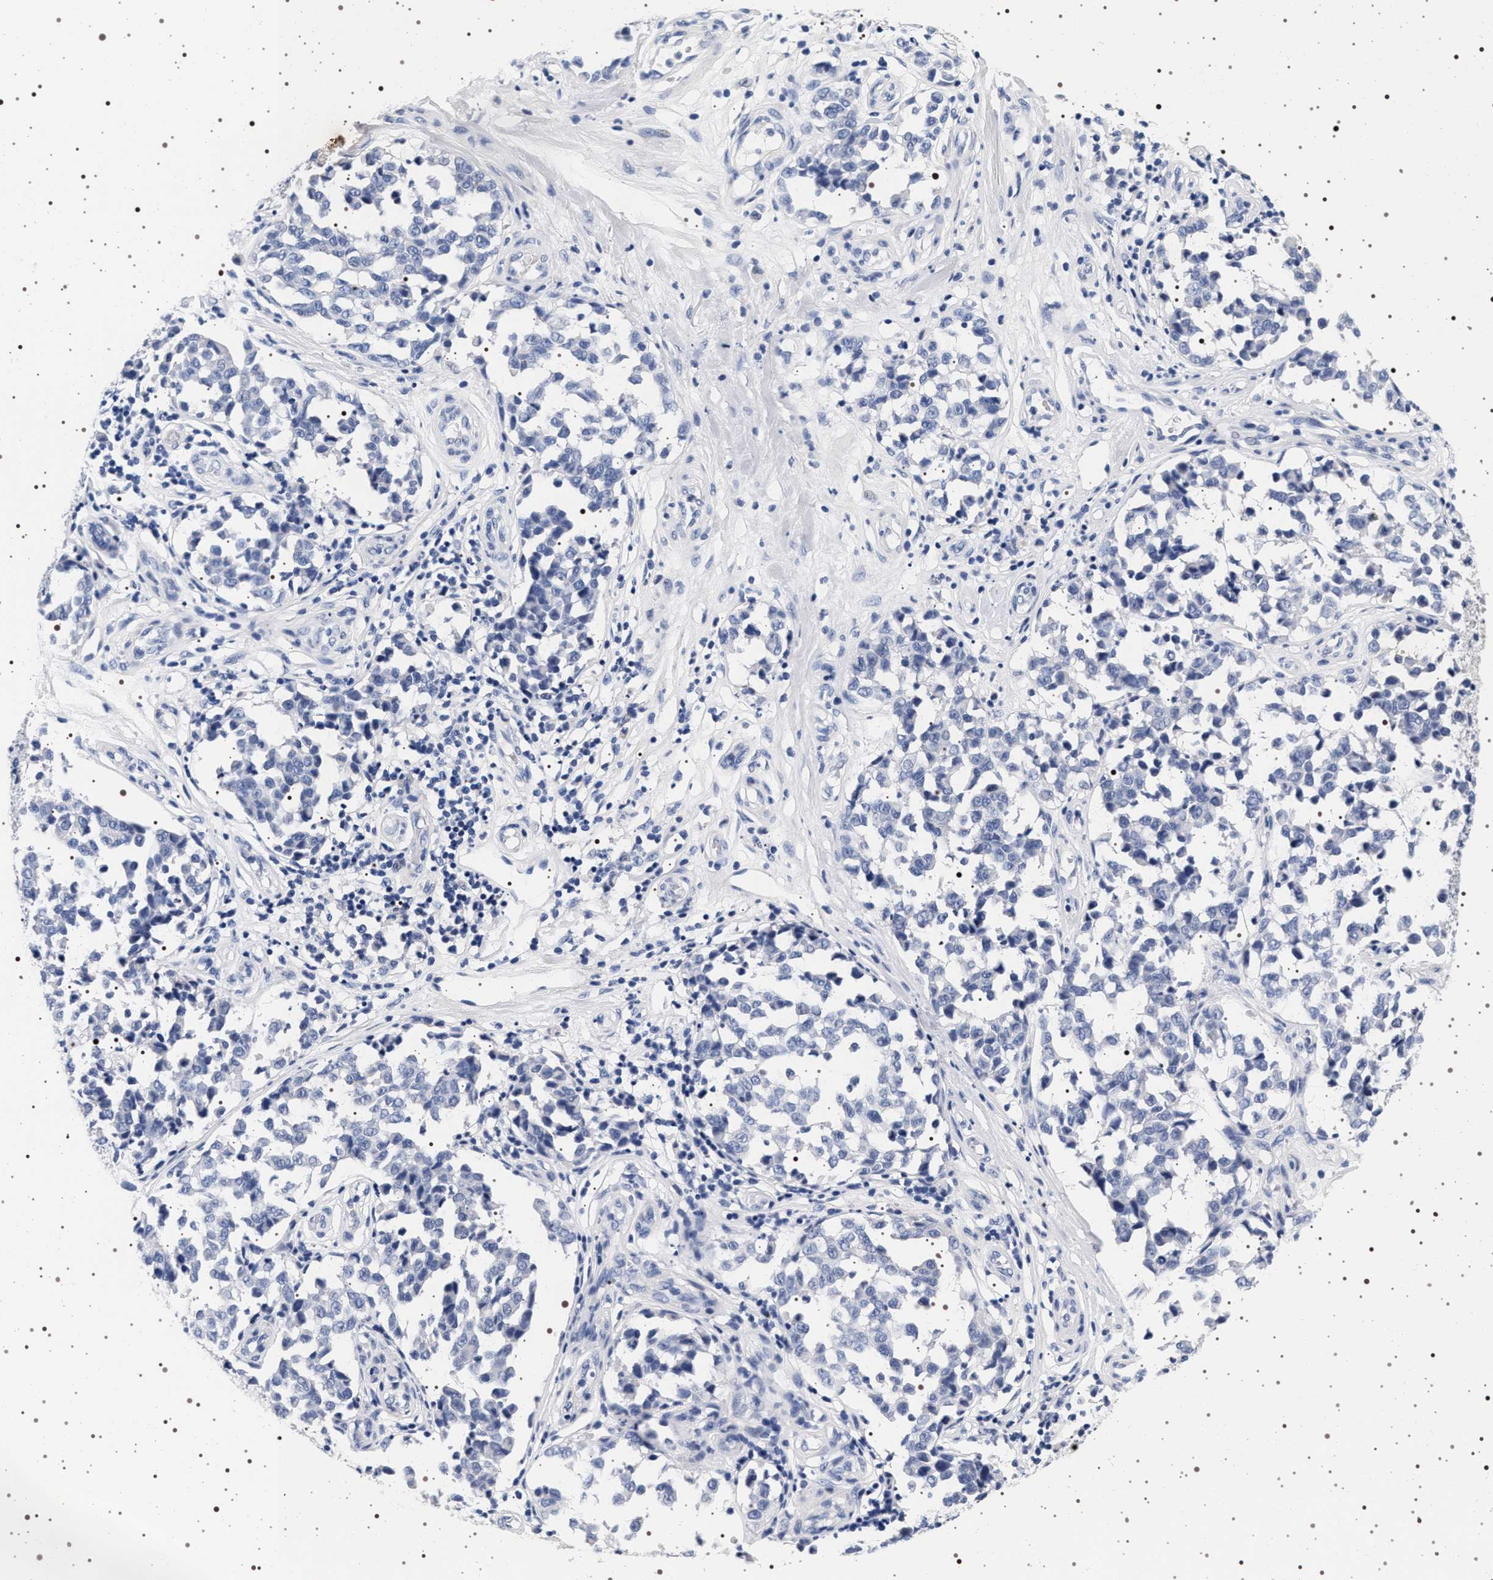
{"staining": {"intensity": "negative", "quantity": "none", "location": "none"}, "tissue": "melanoma", "cell_type": "Tumor cells", "image_type": "cancer", "snomed": [{"axis": "morphology", "description": "Malignant melanoma, NOS"}, {"axis": "topography", "description": "Skin"}], "caption": "Protein analysis of malignant melanoma reveals no significant staining in tumor cells.", "gene": "MAPK10", "patient": {"sex": "female", "age": 64}}